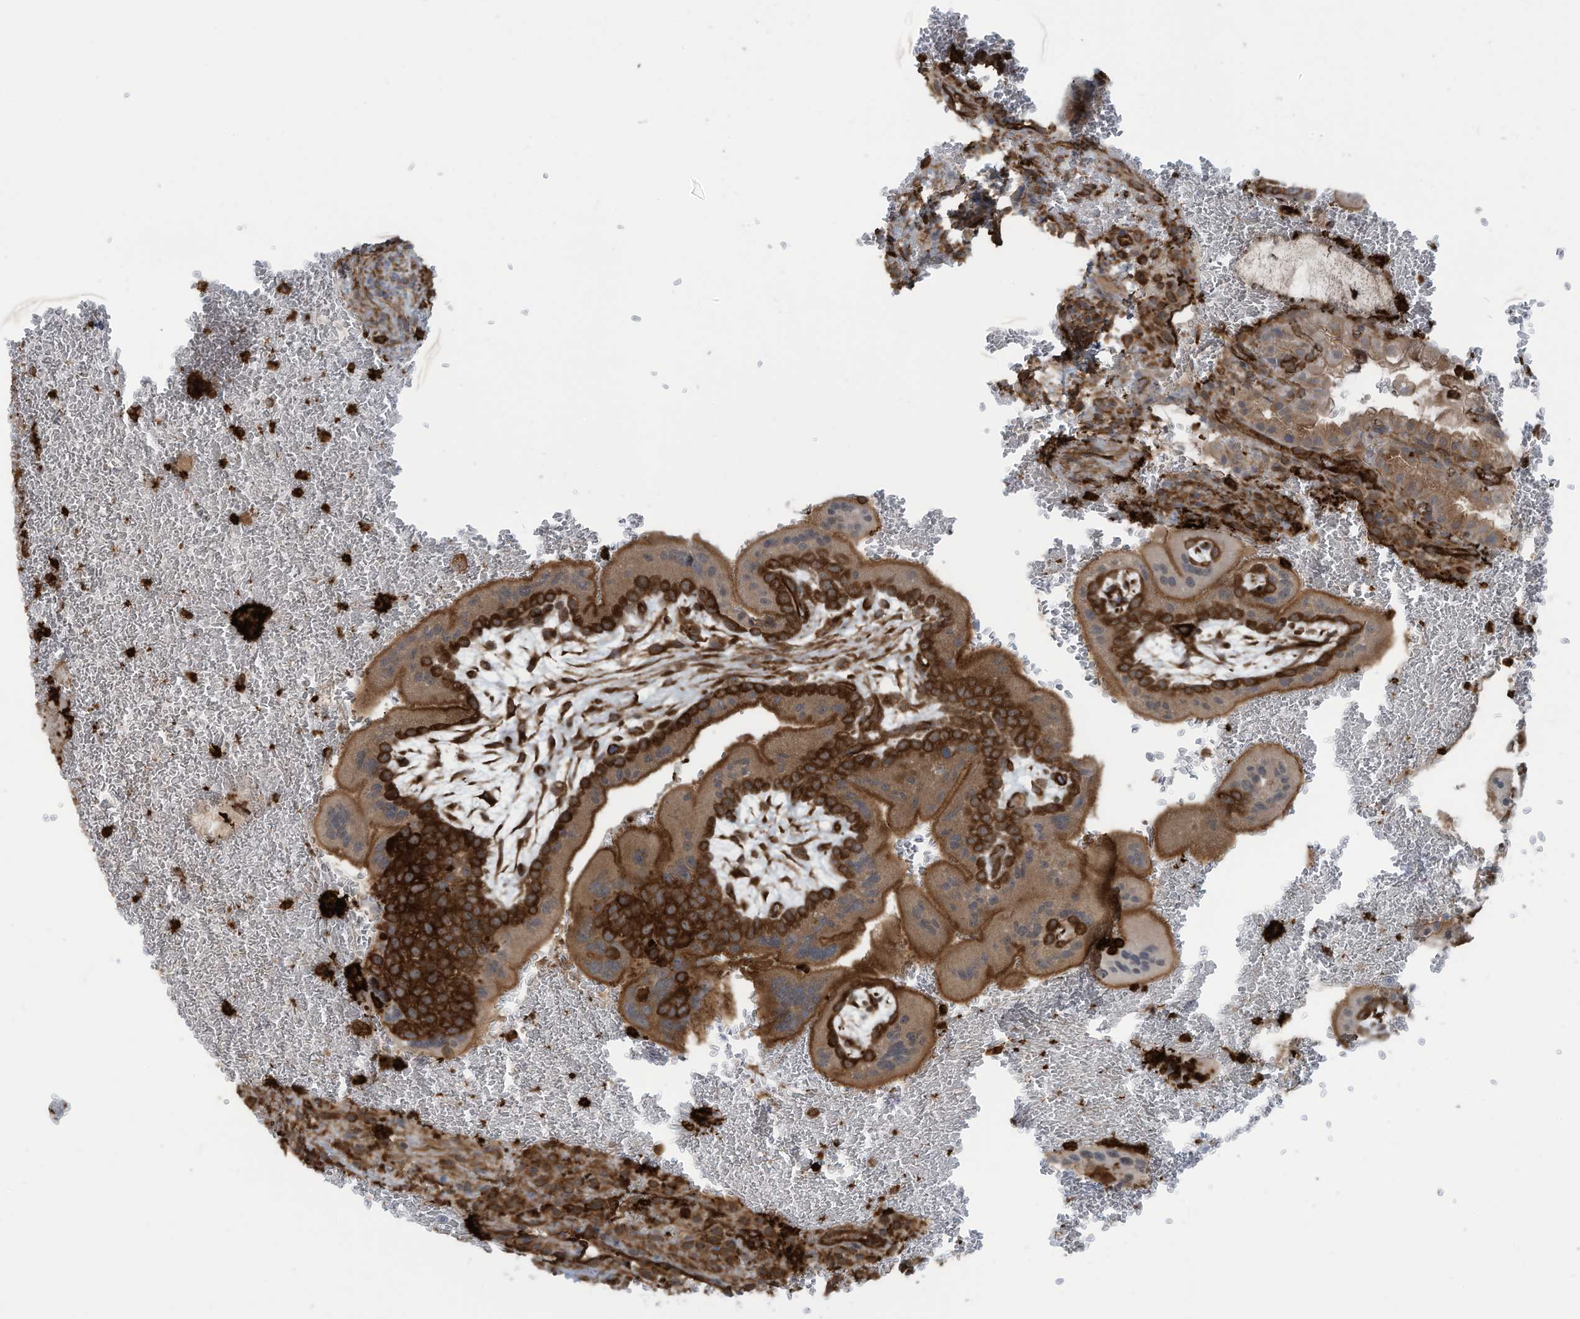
{"staining": {"intensity": "strong", "quantity": ">75%", "location": "cytoplasmic/membranous"}, "tissue": "placenta", "cell_type": "Trophoblastic cells", "image_type": "normal", "snomed": [{"axis": "morphology", "description": "Normal tissue, NOS"}, {"axis": "topography", "description": "Placenta"}], "caption": "A brown stain labels strong cytoplasmic/membranous positivity of a protein in trophoblastic cells of benign human placenta. Using DAB (3,3'-diaminobenzidine) (brown) and hematoxylin (blue) stains, captured at high magnification using brightfield microscopy.", "gene": "SLC9A2", "patient": {"sex": "female", "age": 35}}